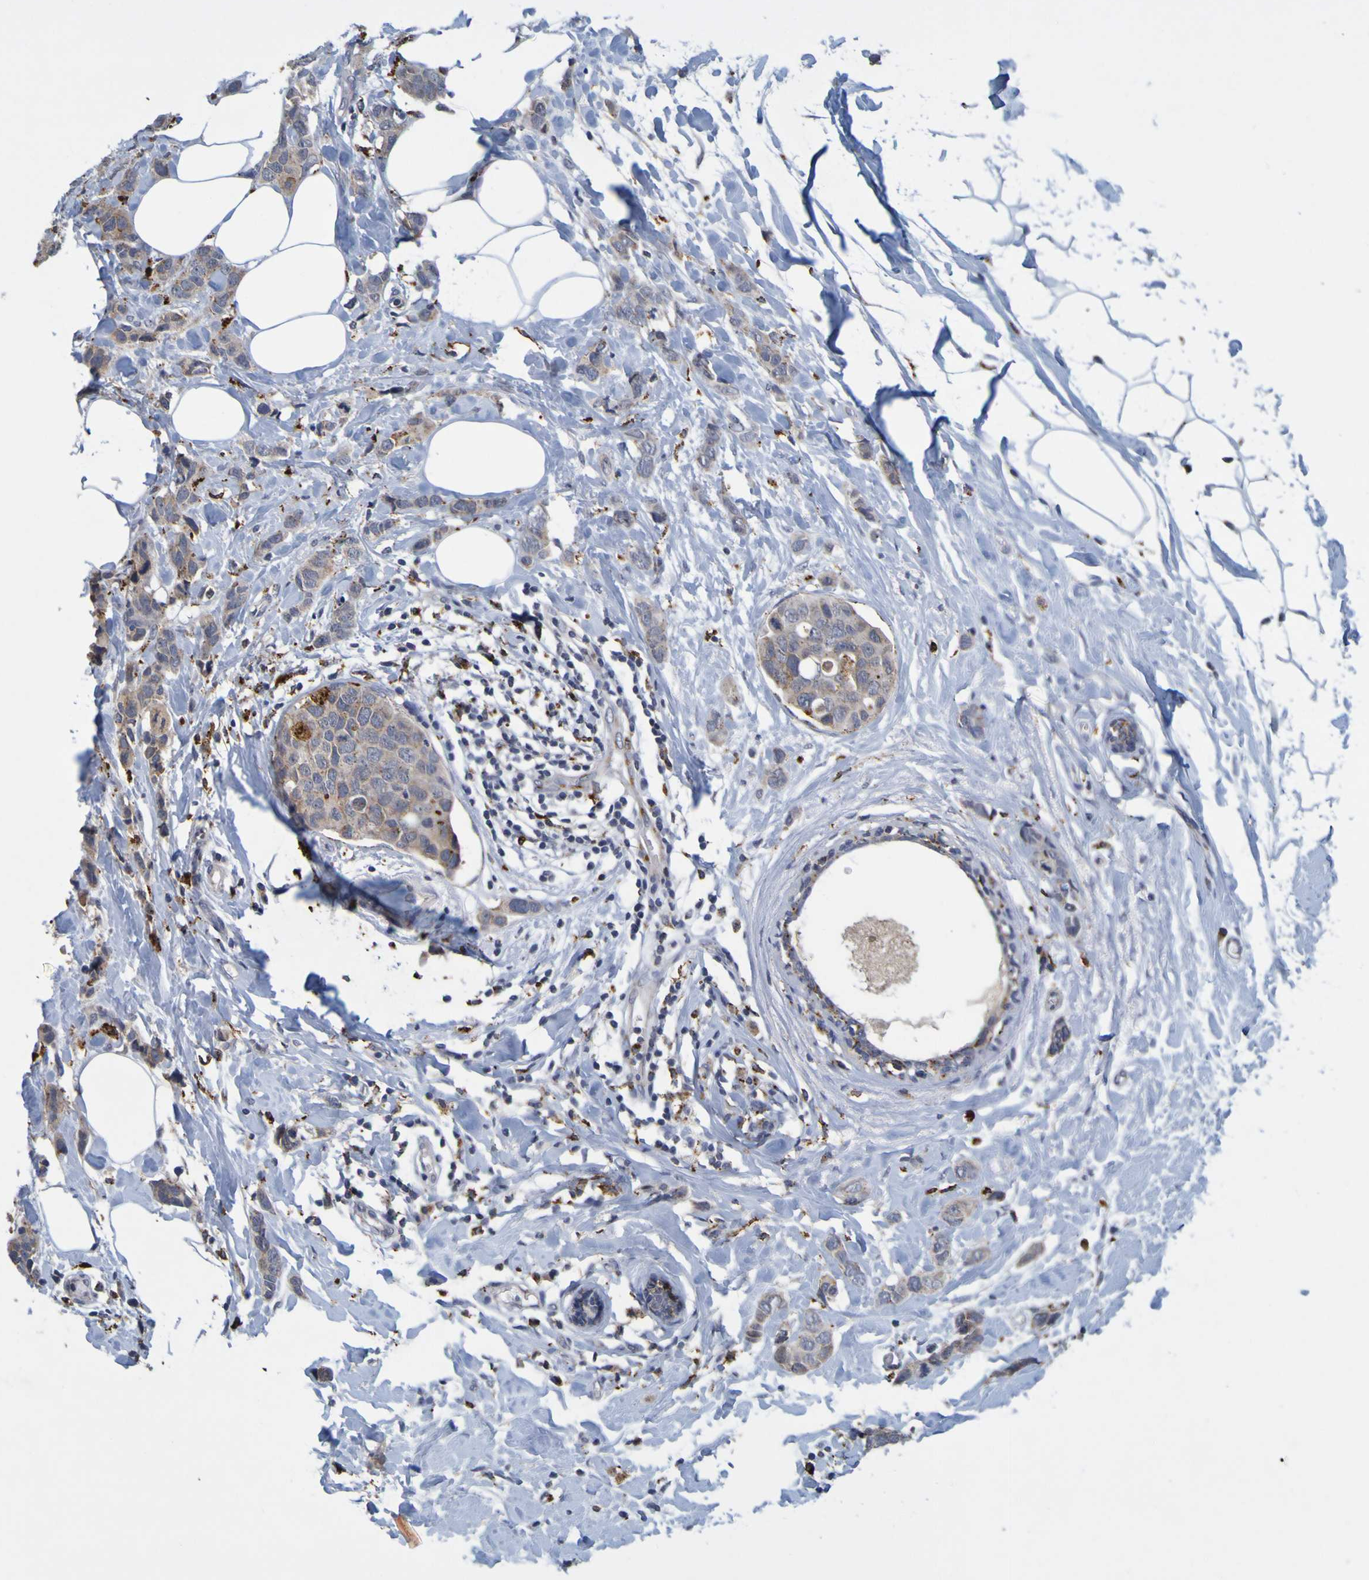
{"staining": {"intensity": "moderate", "quantity": "<25%", "location": "cytoplasmic/membranous"}, "tissue": "breast cancer", "cell_type": "Tumor cells", "image_type": "cancer", "snomed": [{"axis": "morphology", "description": "Normal tissue, NOS"}, {"axis": "morphology", "description": "Duct carcinoma"}, {"axis": "topography", "description": "Breast"}], "caption": "Invasive ductal carcinoma (breast) stained with a protein marker demonstrates moderate staining in tumor cells.", "gene": "TPH1", "patient": {"sex": "female", "age": 50}}